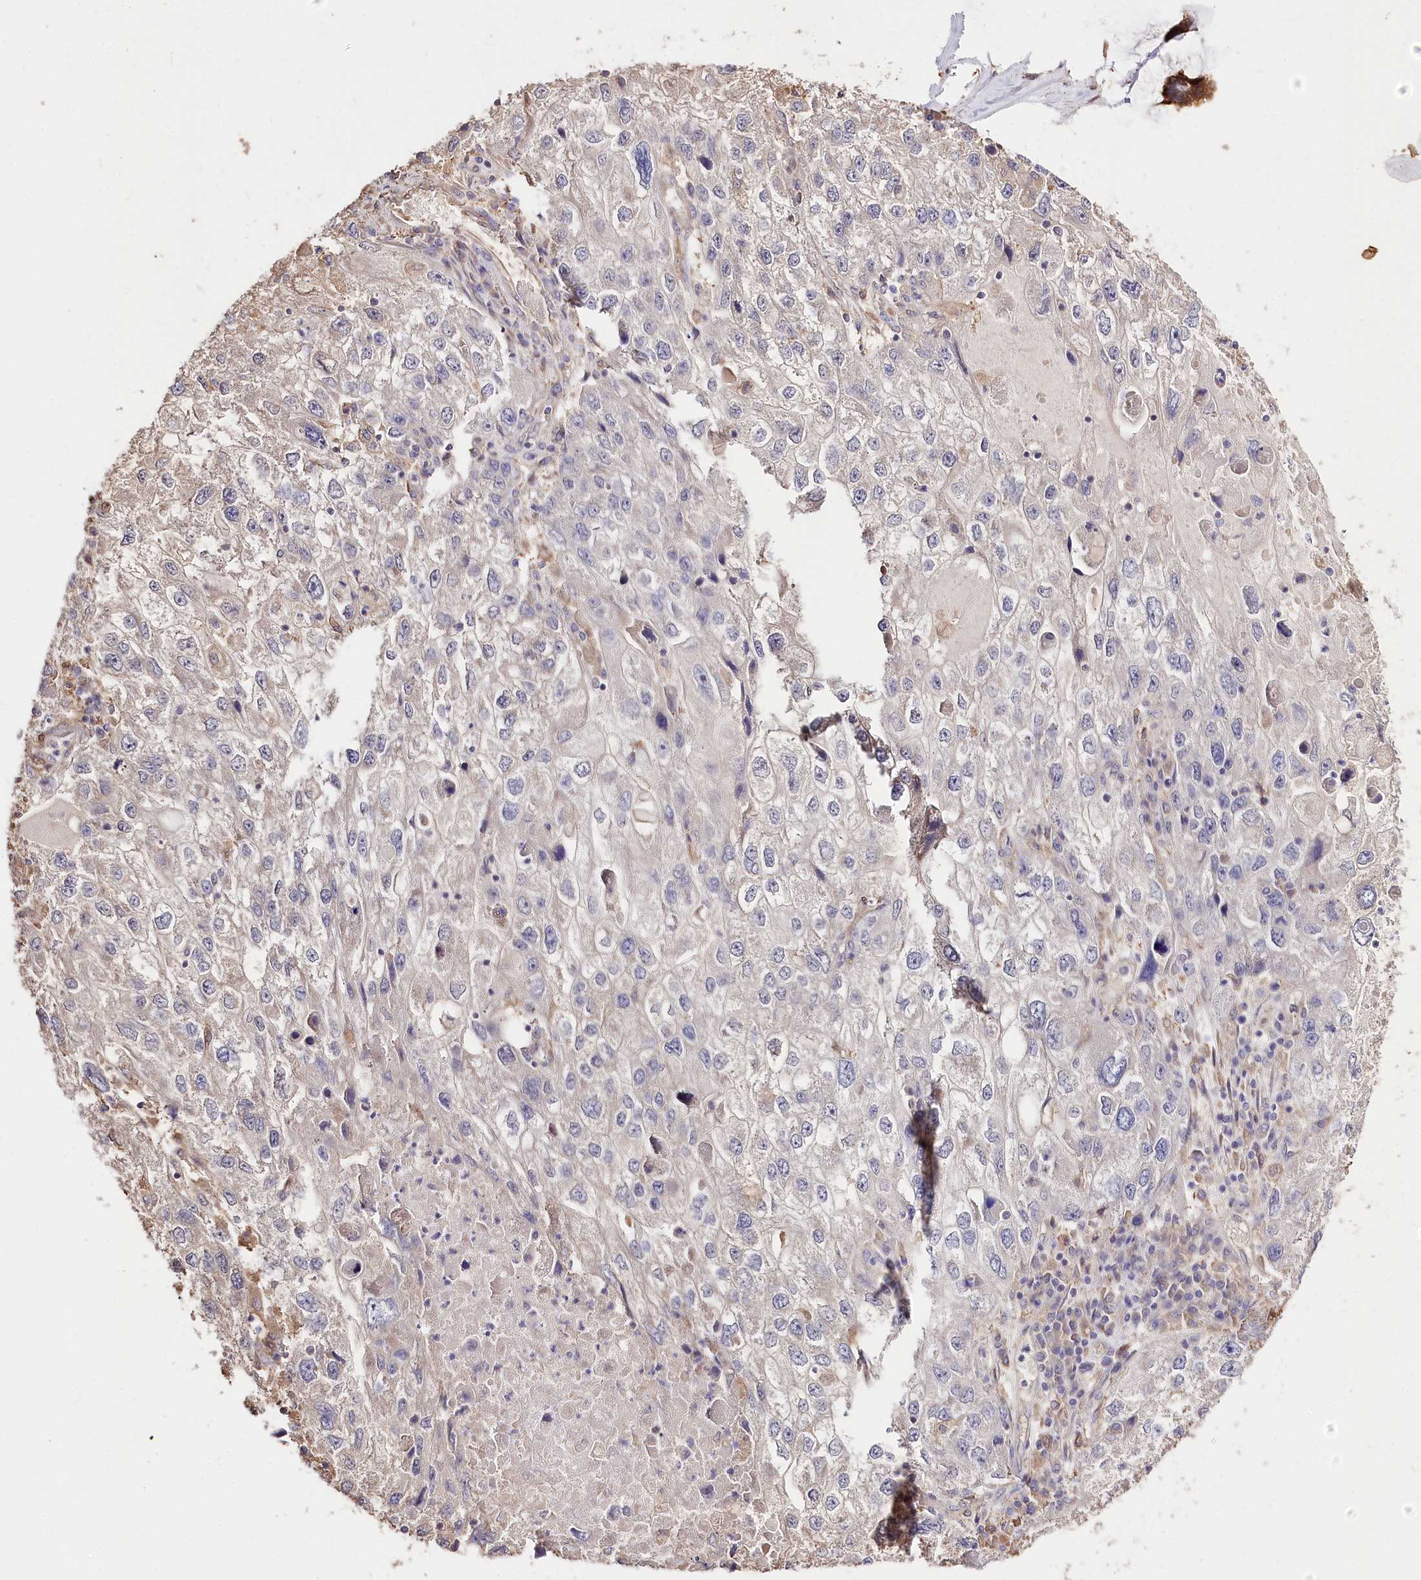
{"staining": {"intensity": "negative", "quantity": "none", "location": "none"}, "tissue": "endometrial cancer", "cell_type": "Tumor cells", "image_type": "cancer", "snomed": [{"axis": "morphology", "description": "Adenocarcinoma, NOS"}, {"axis": "topography", "description": "Endometrium"}], "caption": "Endometrial adenocarcinoma was stained to show a protein in brown. There is no significant positivity in tumor cells.", "gene": "R3HDM2", "patient": {"sex": "female", "age": 49}}